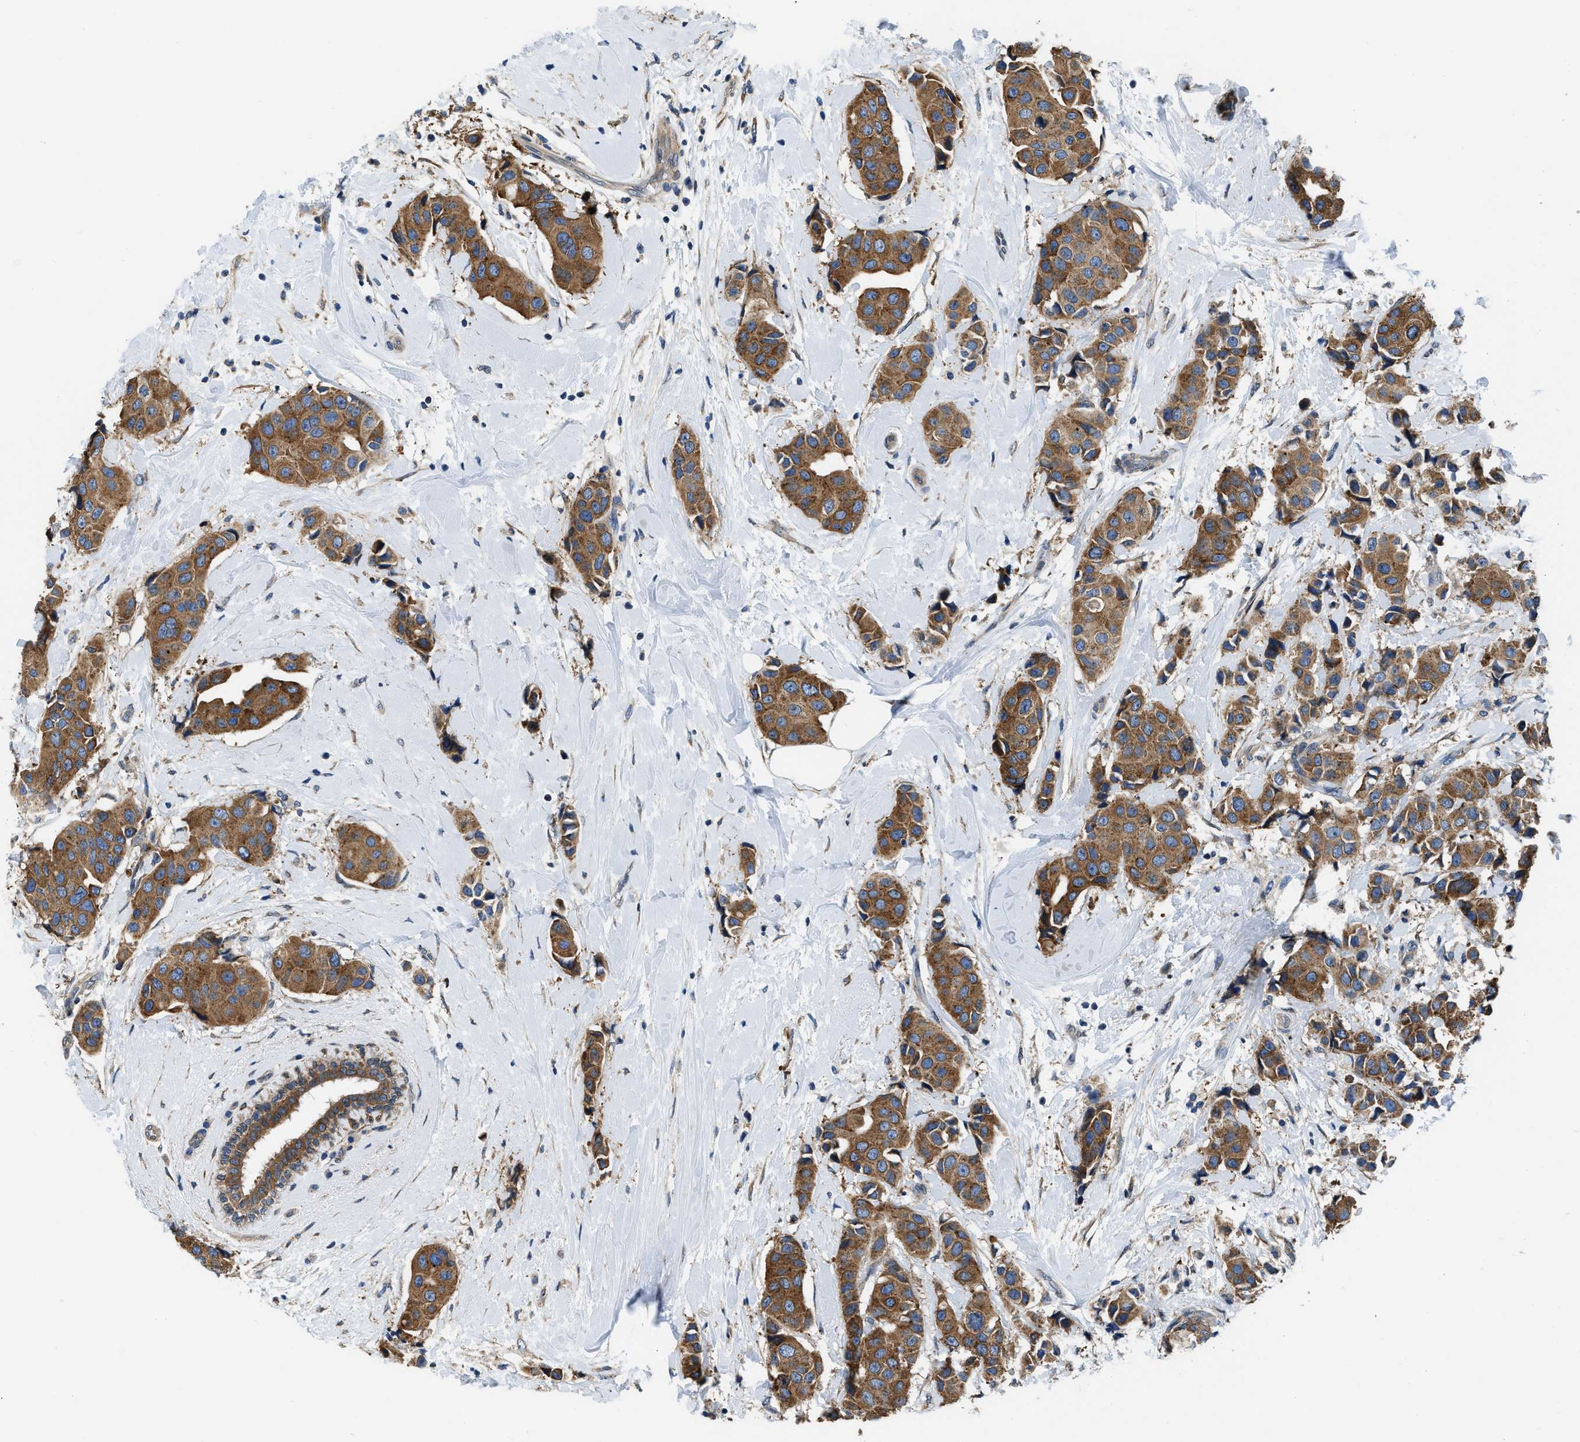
{"staining": {"intensity": "strong", "quantity": ">75%", "location": "cytoplasmic/membranous"}, "tissue": "breast cancer", "cell_type": "Tumor cells", "image_type": "cancer", "snomed": [{"axis": "morphology", "description": "Normal tissue, NOS"}, {"axis": "morphology", "description": "Duct carcinoma"}, {"axis": "topography", "description": "Breast"}], "caption": "Breast cancer tissue shows strong cytoplasmic/membranous expression in approximately >75% of tumor cells (DAB IHC, brown staining for protein, blue staining for nuclei).", "gene": "ARL6IP5", "patient": {"sex": "female", "age": 39}}